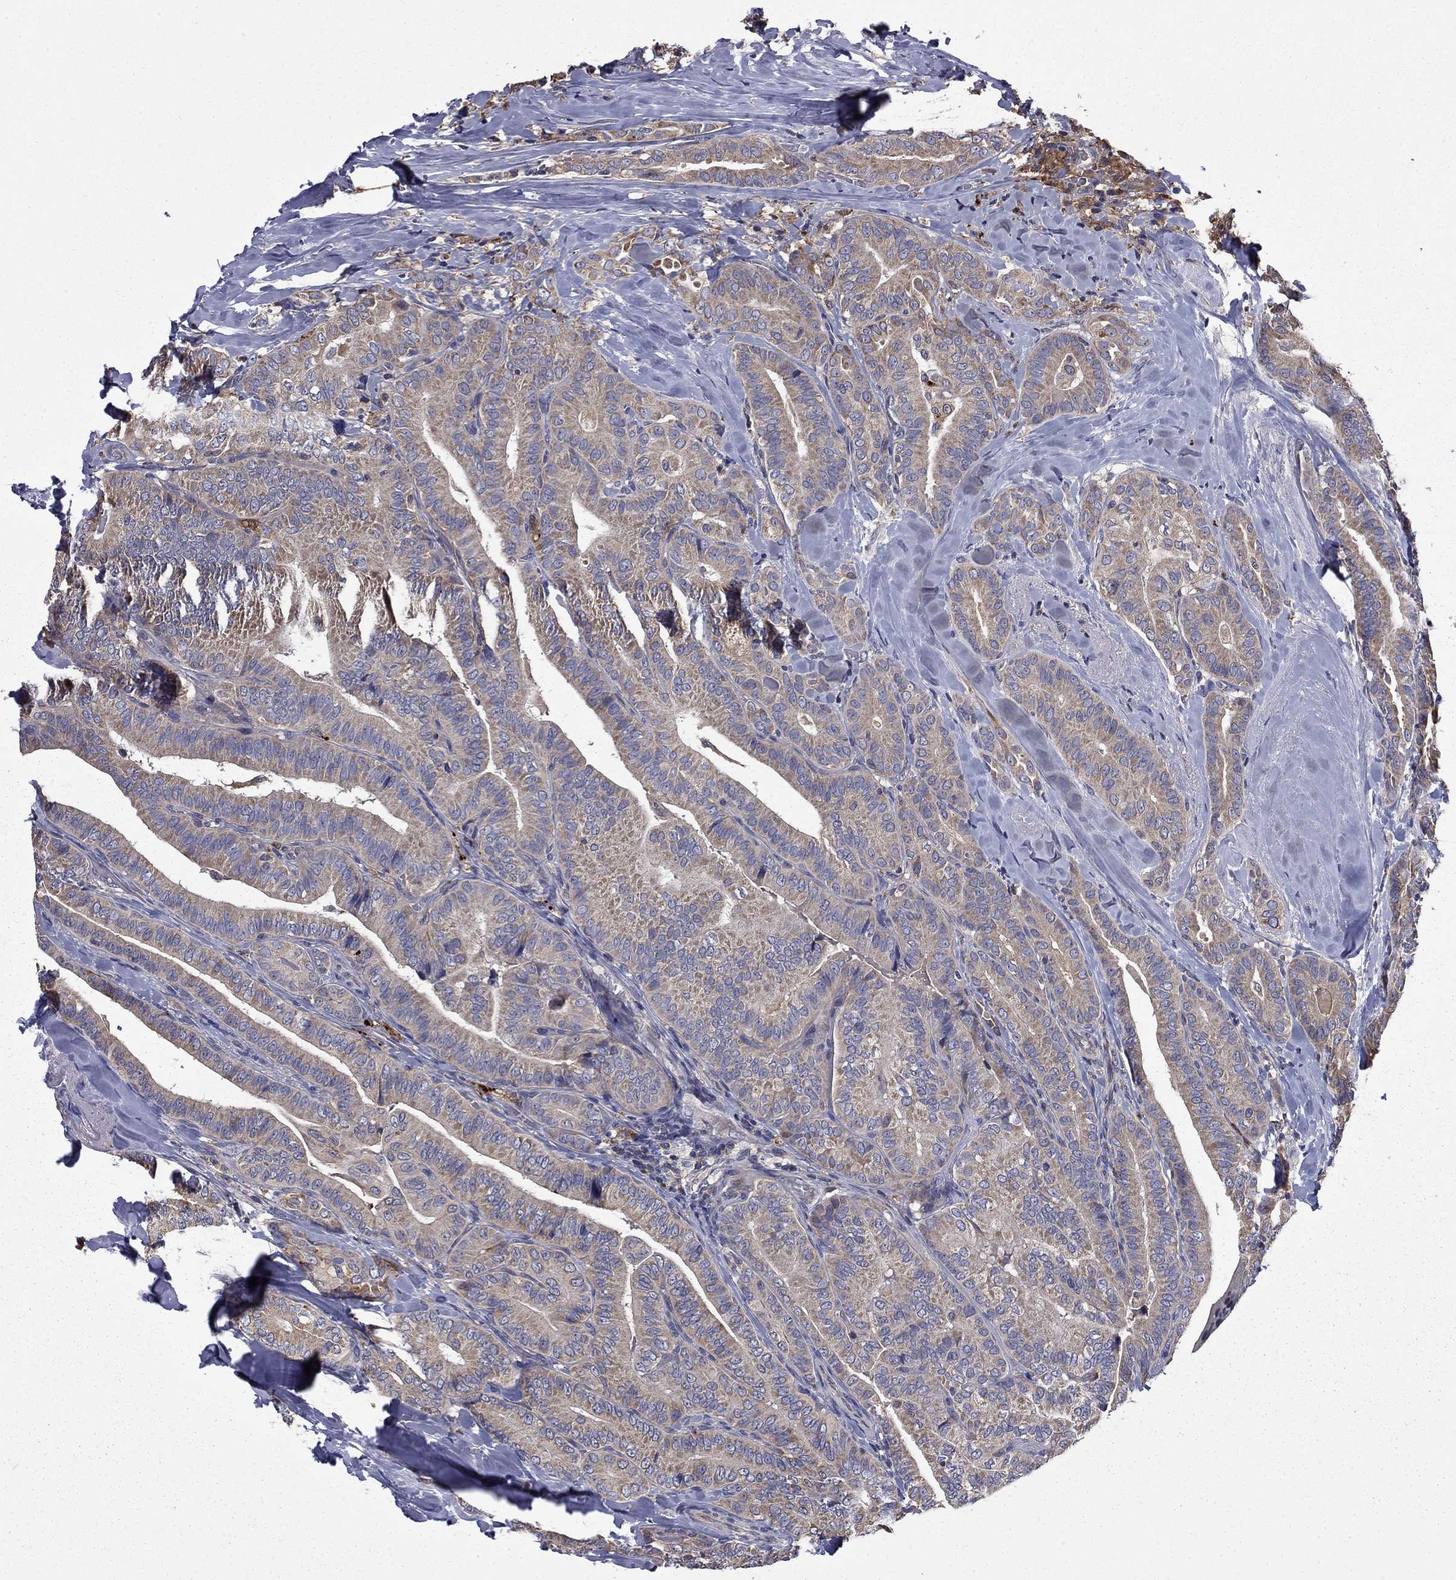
{"staining": {"intensity": "negative", "quantity": "none", "location": "none"}, "tissue": "thyroid cancer", "cell_type": "Tumor cells", "image_type": "cancer", "snomed": [{"axis": "morphology", "description": "Papillary adenocarcinoma, NOS"}, {"axis": "topography", "description": "Thyroid gland"}], "caption": "There is no significant staining in tumor cells of thyroid cancer.", "gene": "CEACAM7", "patient": {"sex": "male", "age": 61}}